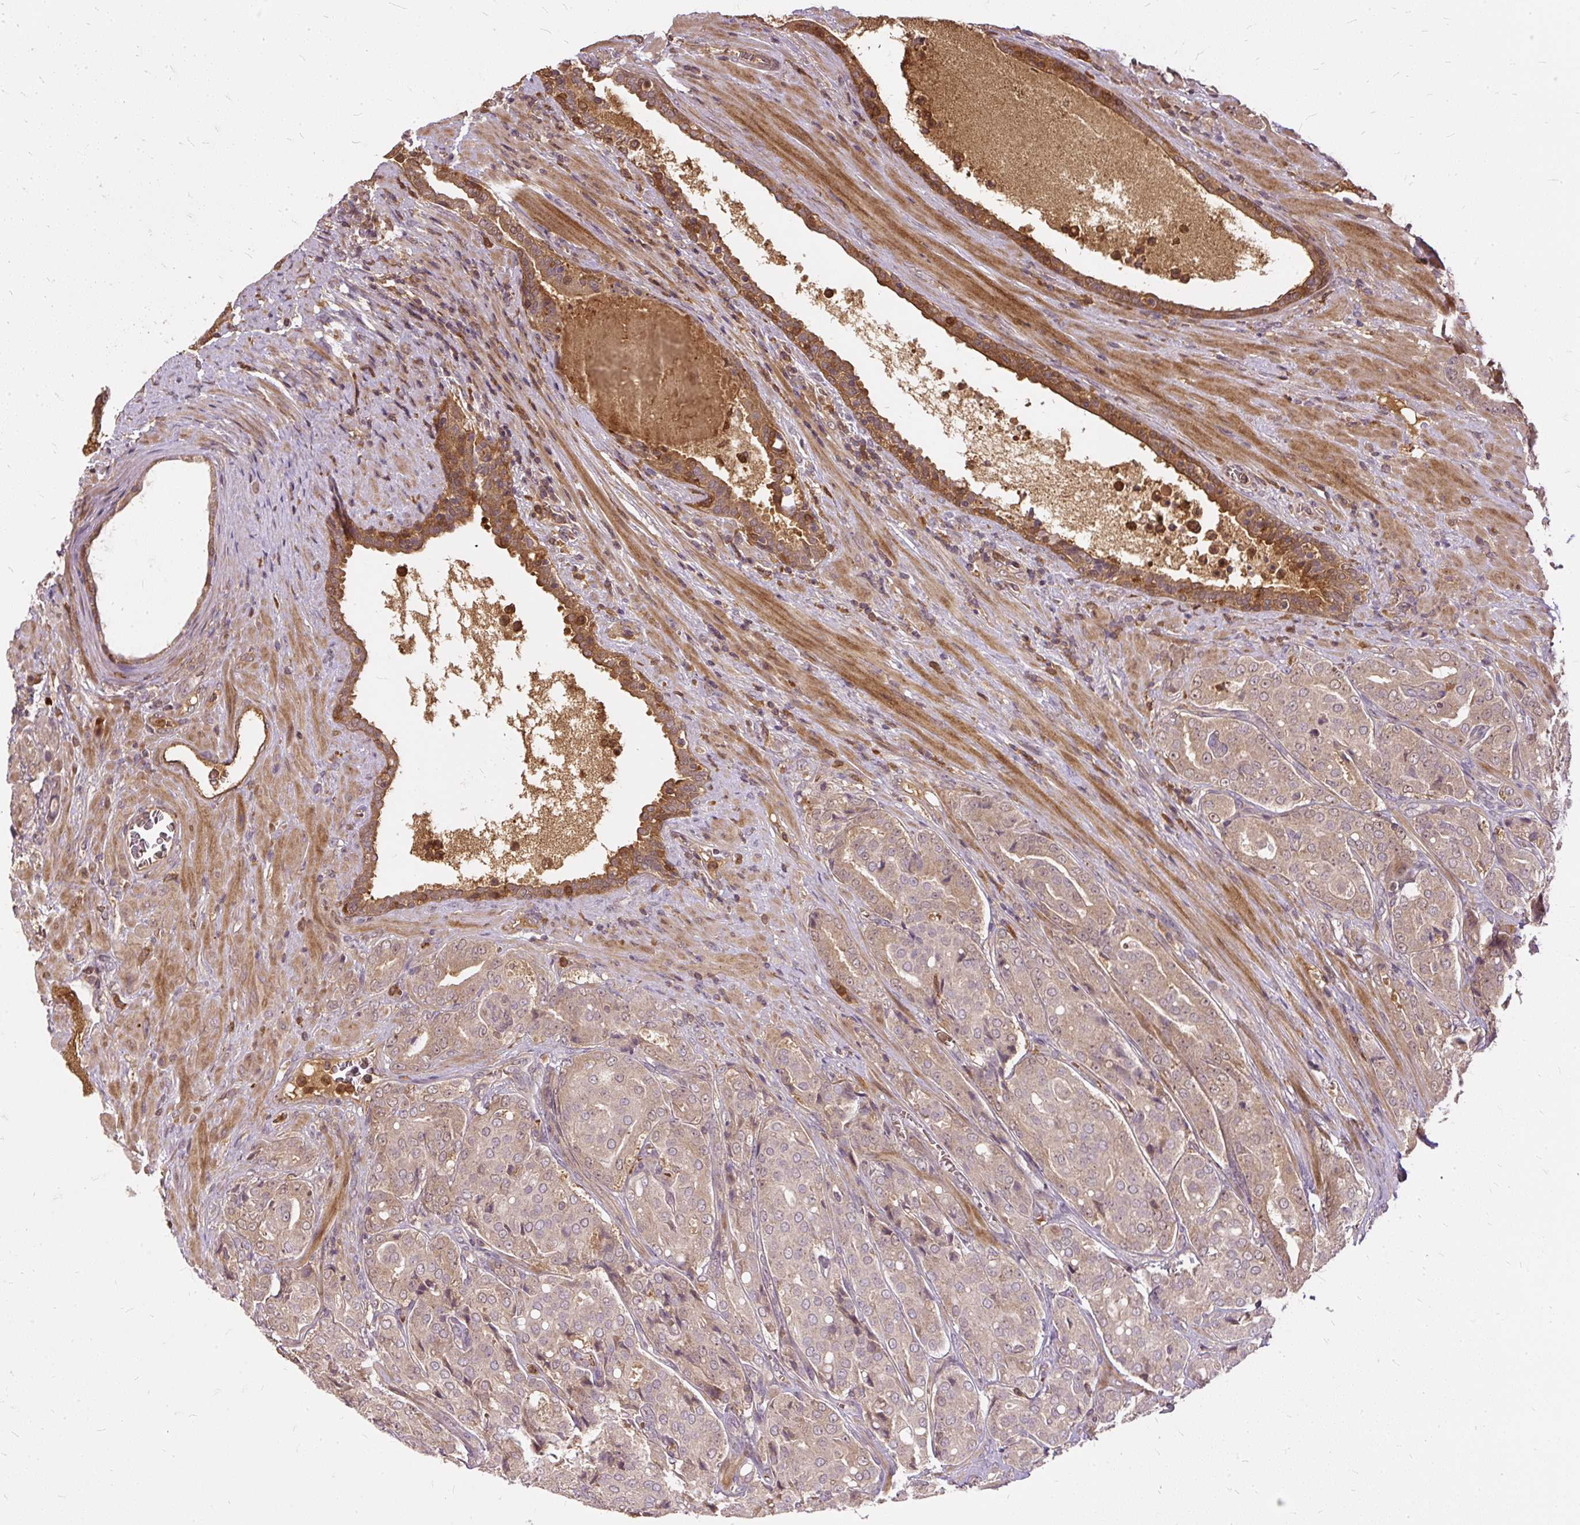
{"staining": {"intensity": "weak", "quantity": ">75%", "location": "cytoplasmic/membranous"}, "tissue": "prostate cancer", "cell_type": "Tumor cells", "image_type": "cancer", "snomed": [{"axis": "morphology", "description": "Adenocarcinoma, High grade"}, {"axis": "topography", "description": "Prostate"}], "caption": "A histopathology image showing weak cytoplasmic/membranous positivity in approximately >75% of tumor cells in adenocarcinoma (high-grade) (prostate), as visualized by brown immunohistochemical staining.", "gene": "AP5S1", "patient": {"sex": "male", "age": 68}}